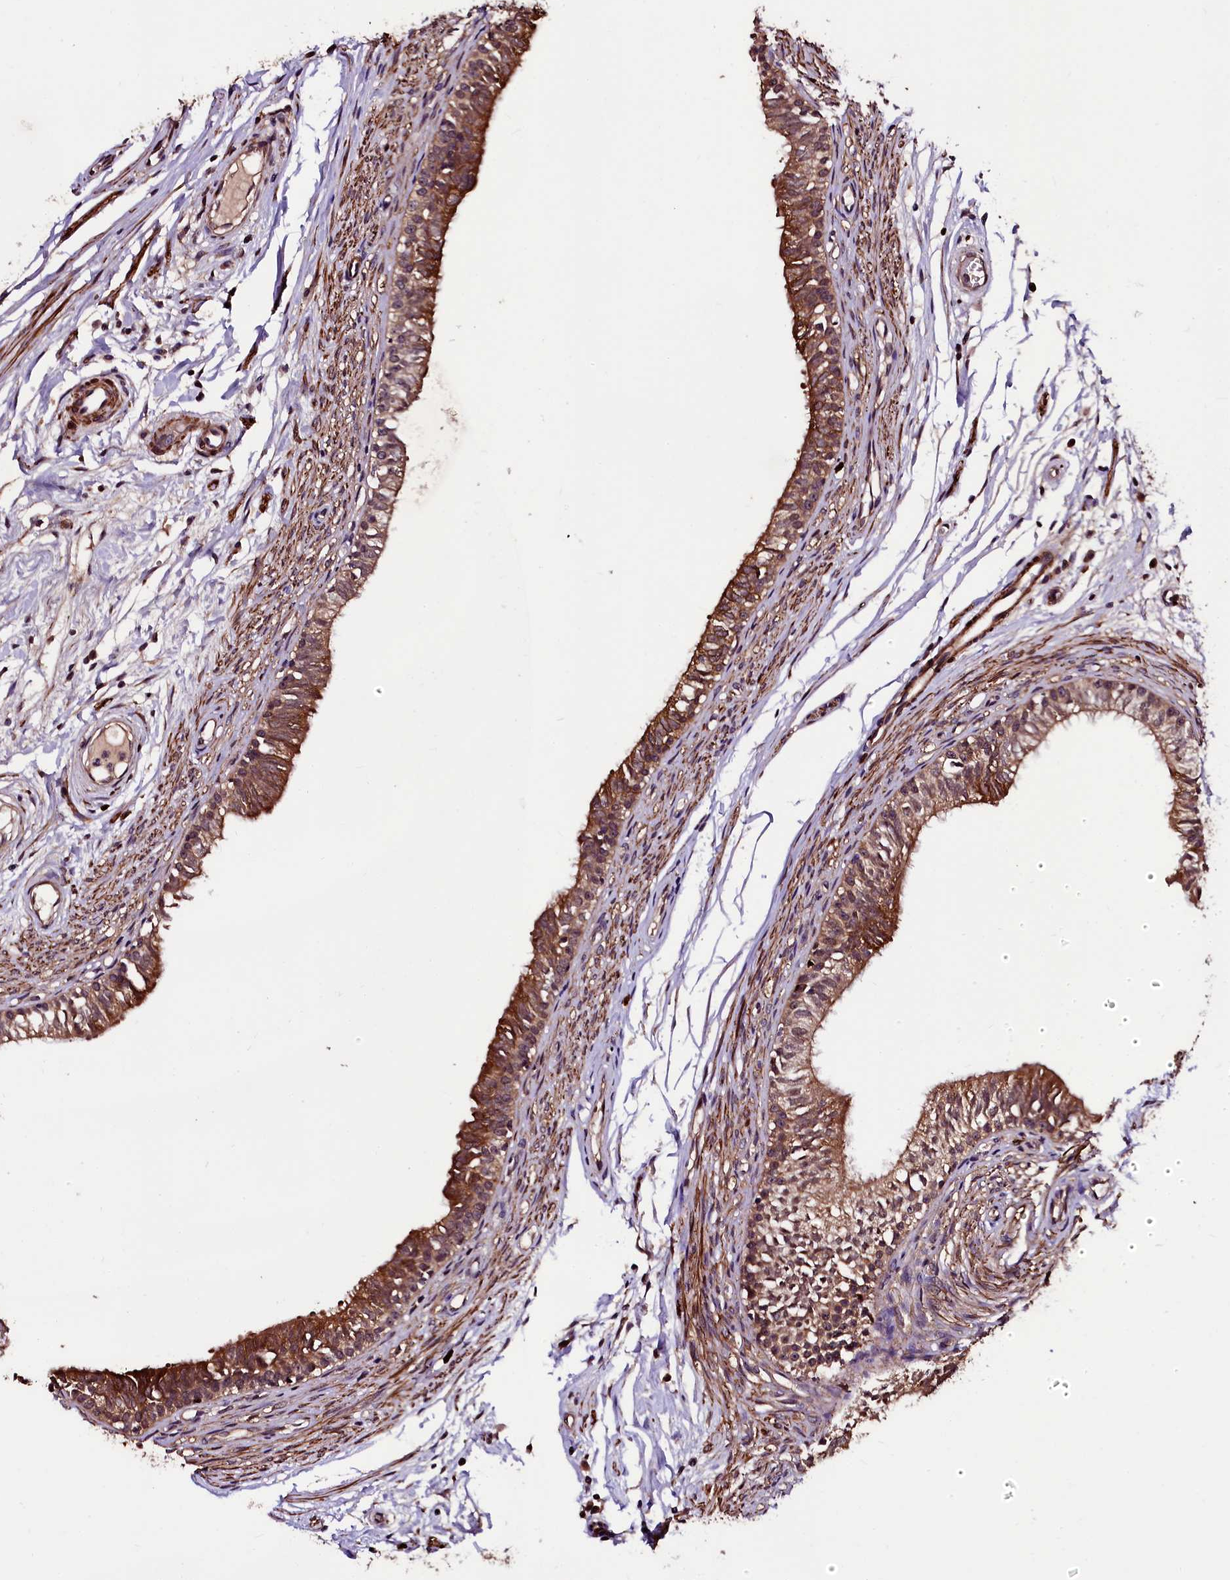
{"staining": {"intensity": "strong", "quantity": ">75%", "location": "cytoplasmic/membranous"}, "tissue": "epididymis", "cell_type": "Glandular cells", "image_type": "normal", "snomed": [{"axis": "morphology", "description": "Normal tissue, NOS"}, {"axis": "topography", "description": "Epididymis, spermatic cord, NOS"}], "caption": "An immunohistochemistry histopathology image of normal tissue is shown. Protein staining in brown labels strong cytoplasmic/membranous positivity in epididymis within glandular cells. The protein of interest is shown in brown color, while the nuclei are stained blue.", "gene": "N4BP1", "patient": {"sex": "male", "age": 22}}